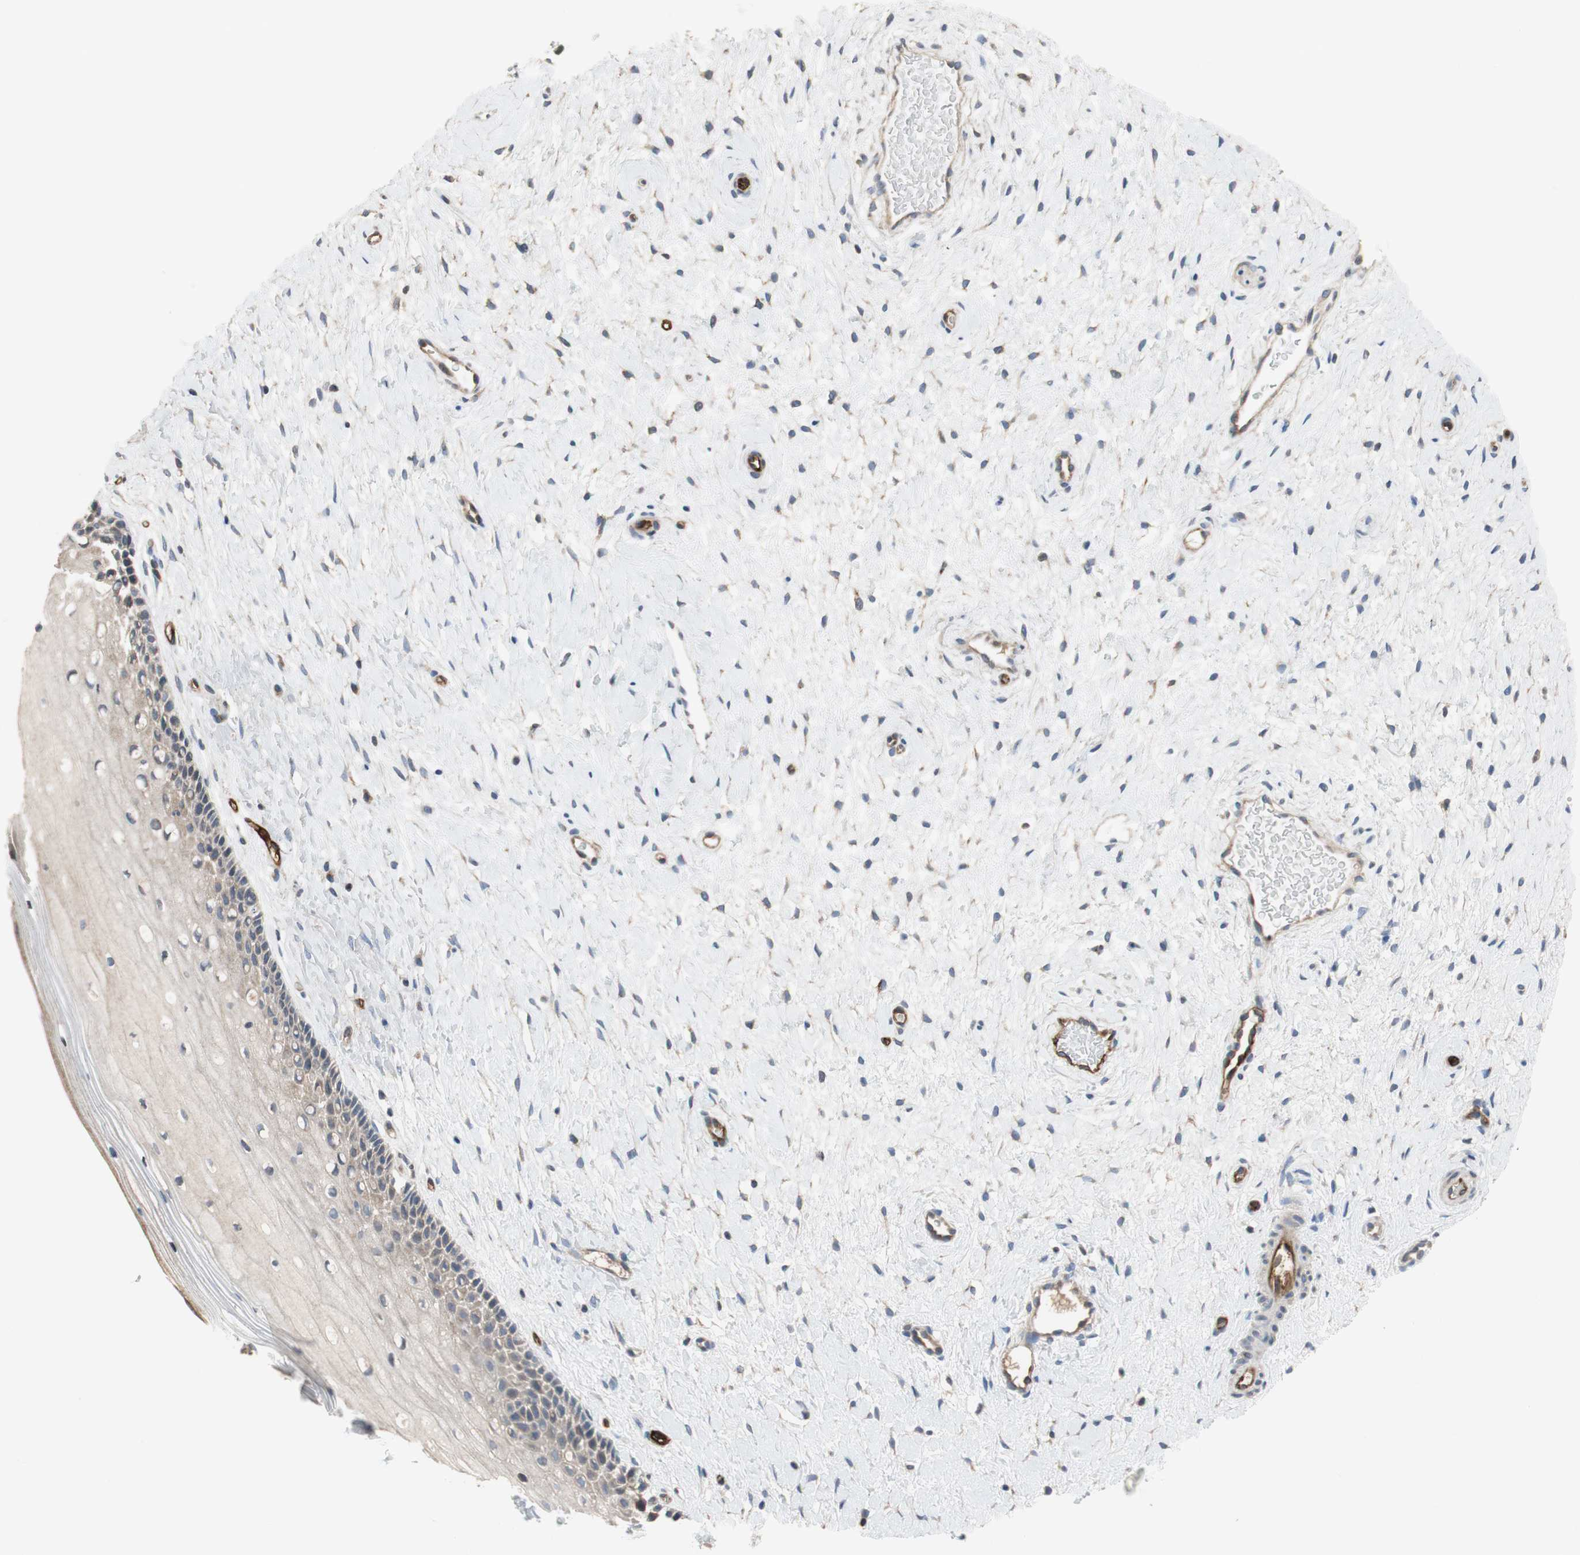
{"staining": {"intensity": "weak", "quantity": "25%-75%", "location": "cytoplasmic/membranous"}, "tissue": "cervix", "cell_type": "Glandular cells", "image_type": "normal", "snomed": [{"axis": "morphology", "description": "Normal tissue, NOS"}, {"axis": "topography", "description": "Cervix"}], "caption": "Brown immunohistochemical staining in normal human cervix exhibits weak cytoplasmic/membranous positivity in about 25%-75% of glandular cells.", "gene": "ALPL", "patient": {"sex": "female", "age": 39}}